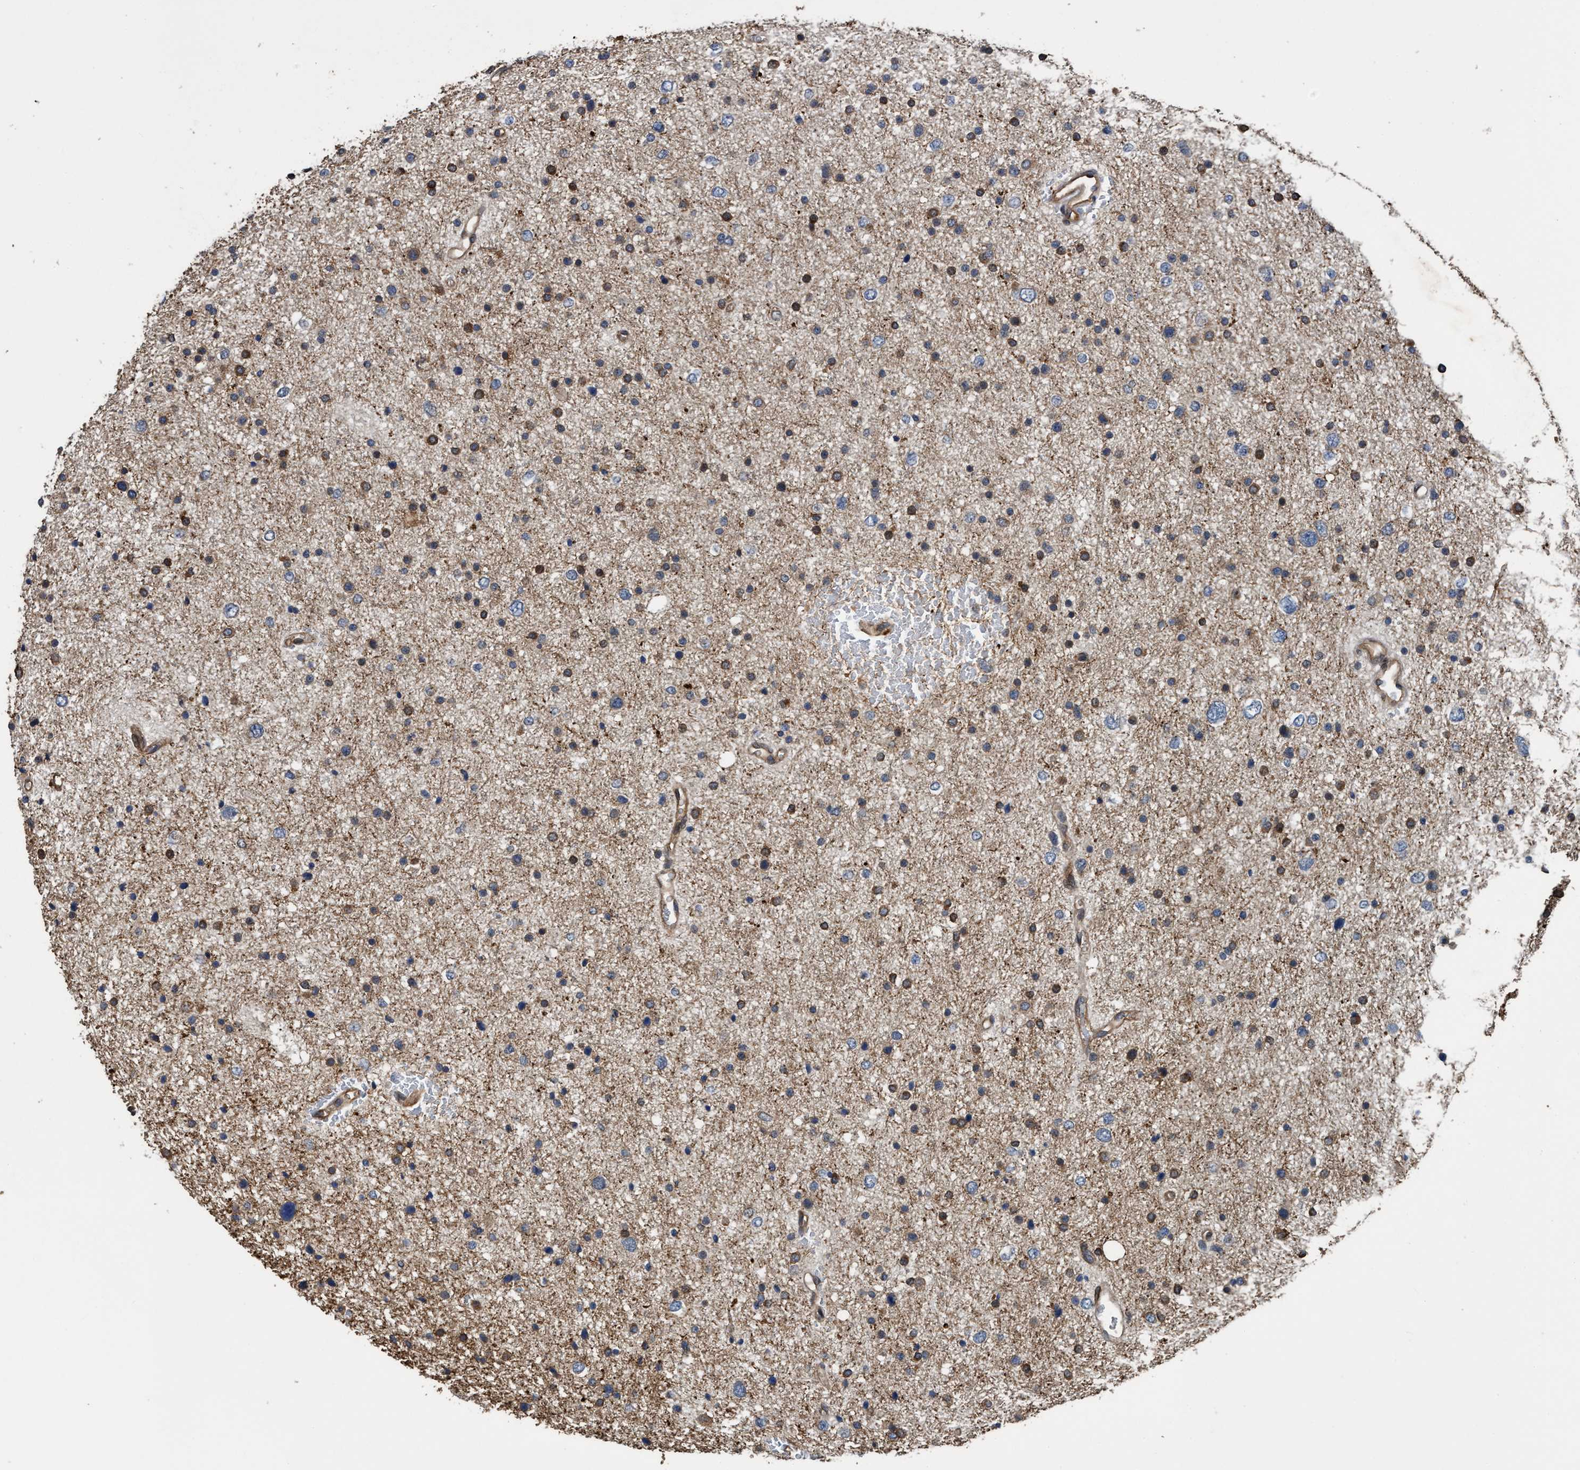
{"staining": {"intensity": "moderate", "quantity": "<25%", "location": "cytoplasmic/membranous"}, "tissue": "glioma", "cell_type": "Tumor cells", "image_type": "cancer", "snomed": [{"axis": "morphology", "description": "Glioma, malignant, Low grade"}, {"axis": "topography", "description": "Brain"}], "caption": "Brown immunohistochemical staining in human low-grade glioma (malignant) exhibits moderate cytoplasmic/membranous staining in approximately <25% of tumor cells. (brown staining indicates protein expression, while blue staining denotes nuclei).", "gene": "MACC1", "patient": {"sex": "female", "age": 37}}